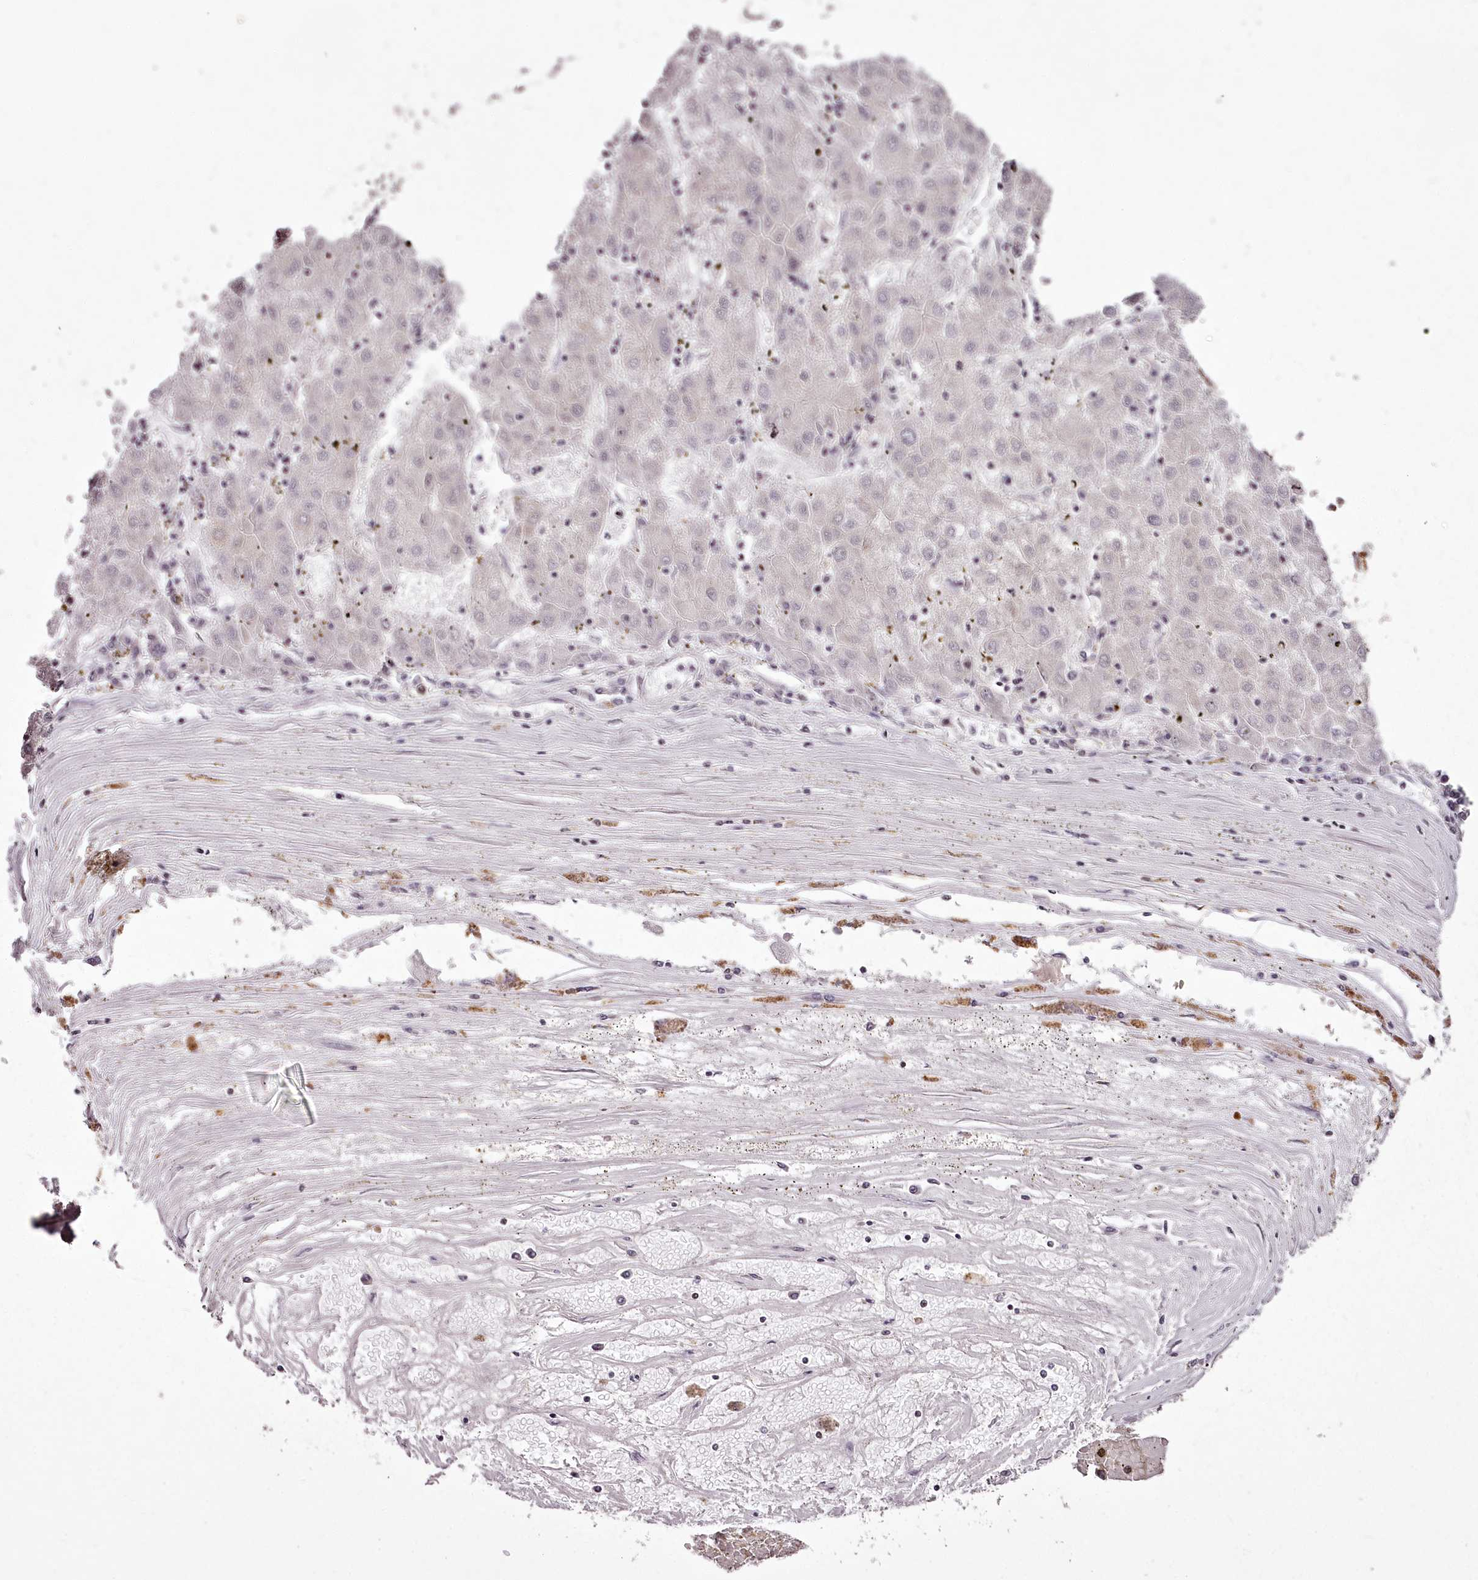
{"staining": {"intensity": "negative", "quantity": "none", "location": "none"}, "tissue": "liver cancer", "cell_type": "Tumor cells", "image_type": "cancer", "snomed": [{"axis": "morphology", "description": "Carcinoma, Hepatocellular, NOS"}, {"axis": "topography", "description": "Liver"}], "caption": "Human liver cancer stained for a protein using immunohistochemistry reveals no positivity in tumor cells.", "gene": "CHCHD2", "patient": {"sex": "male", "age": 72}}